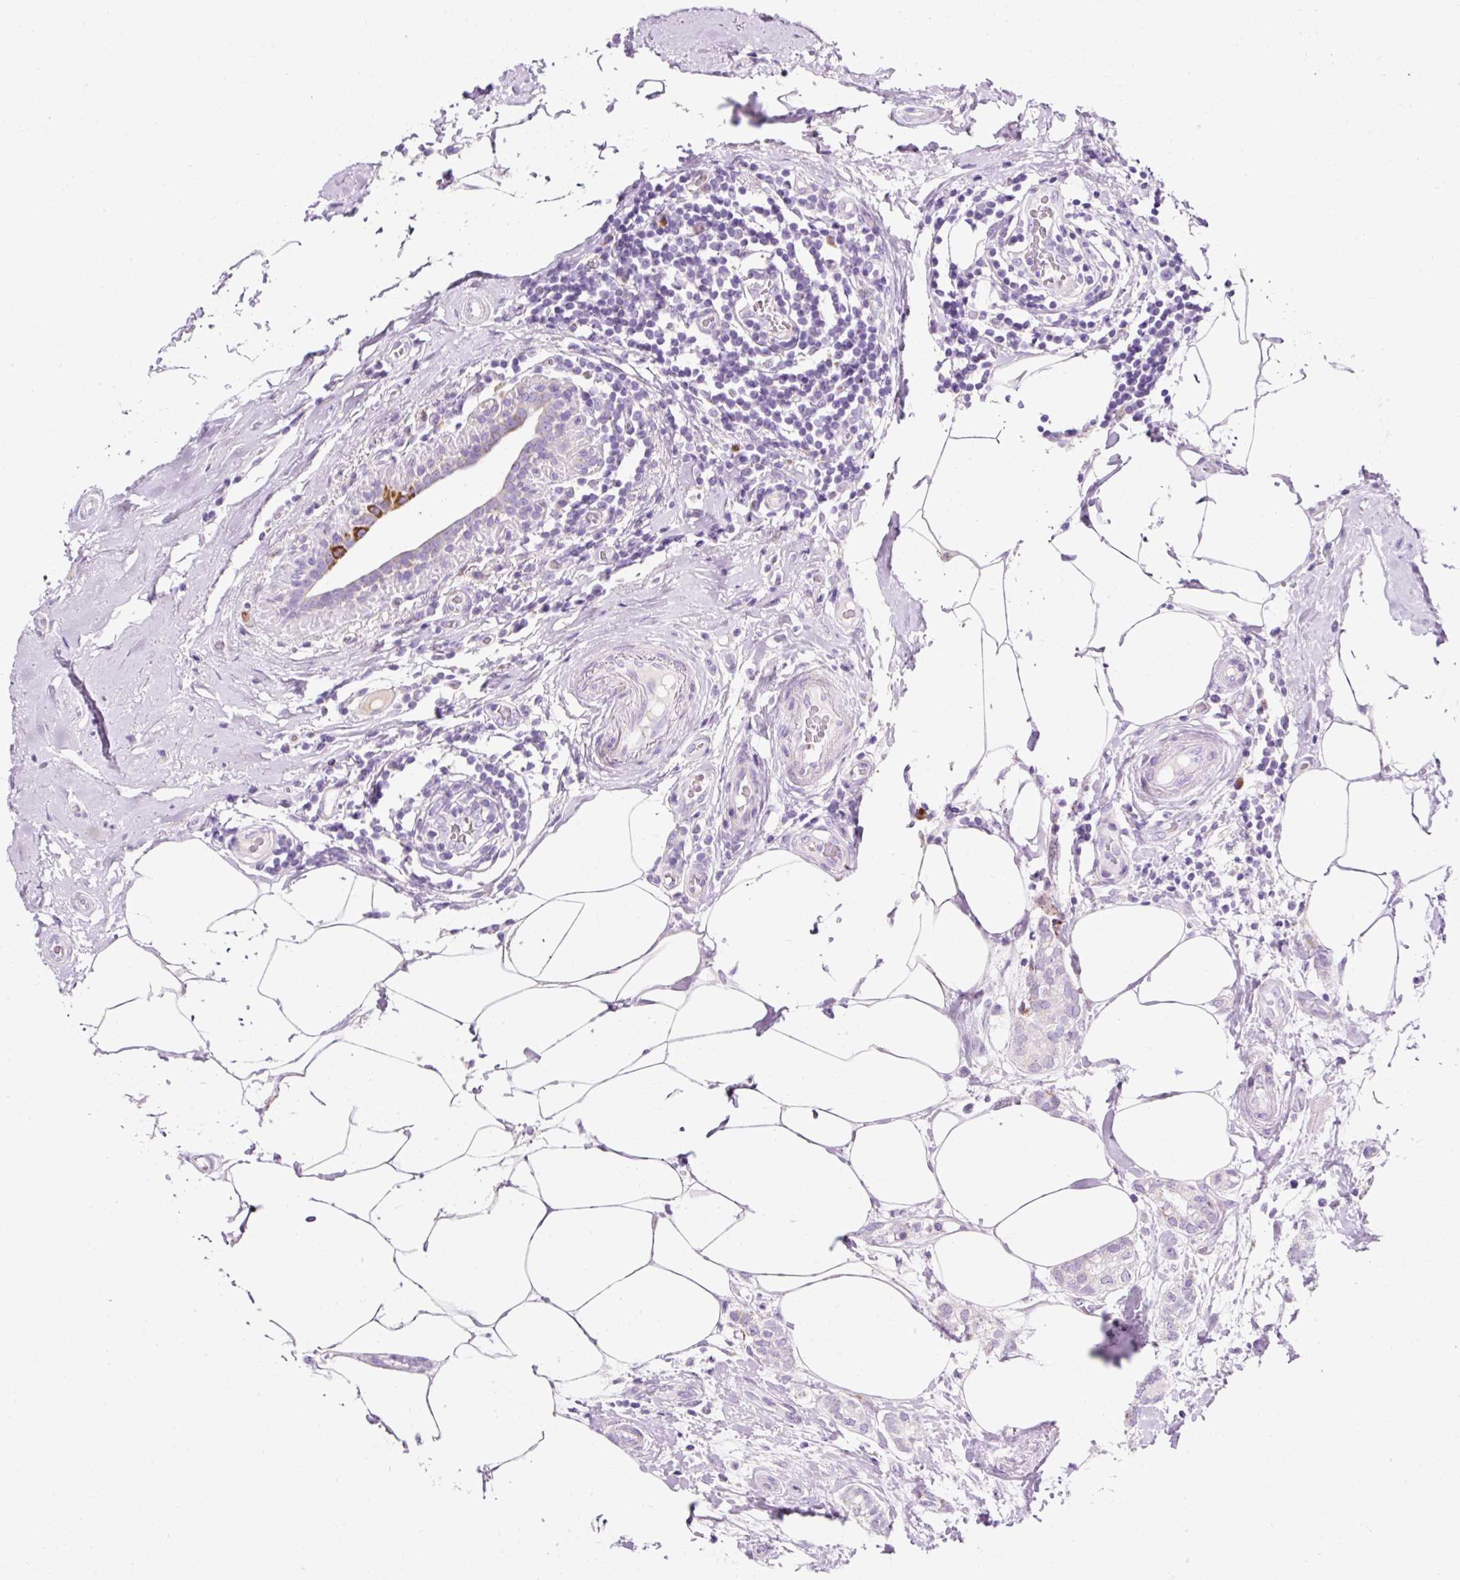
{"staining": {"intensity": "negative", "quantity": "none", "location": "none"}, "tissue": "breast cancer", "cell_type": "Tumor cells", "image_type": "cancer", "snomed": [{"axis": "morphology", "description": "Duct carcinoma"}, {"axis": "topography", "description": "Breast"}], "caption": "A high-resolution photomicrograph shows IHC staining of invasive ductal carcinoma (breast), which reveals no significant positivity in tumor cells. (Immunohistochemistry, brightfield microscopy, high magnification).", "gene": "PLPP2", "patient": {"sex": "female", "age": 73}}